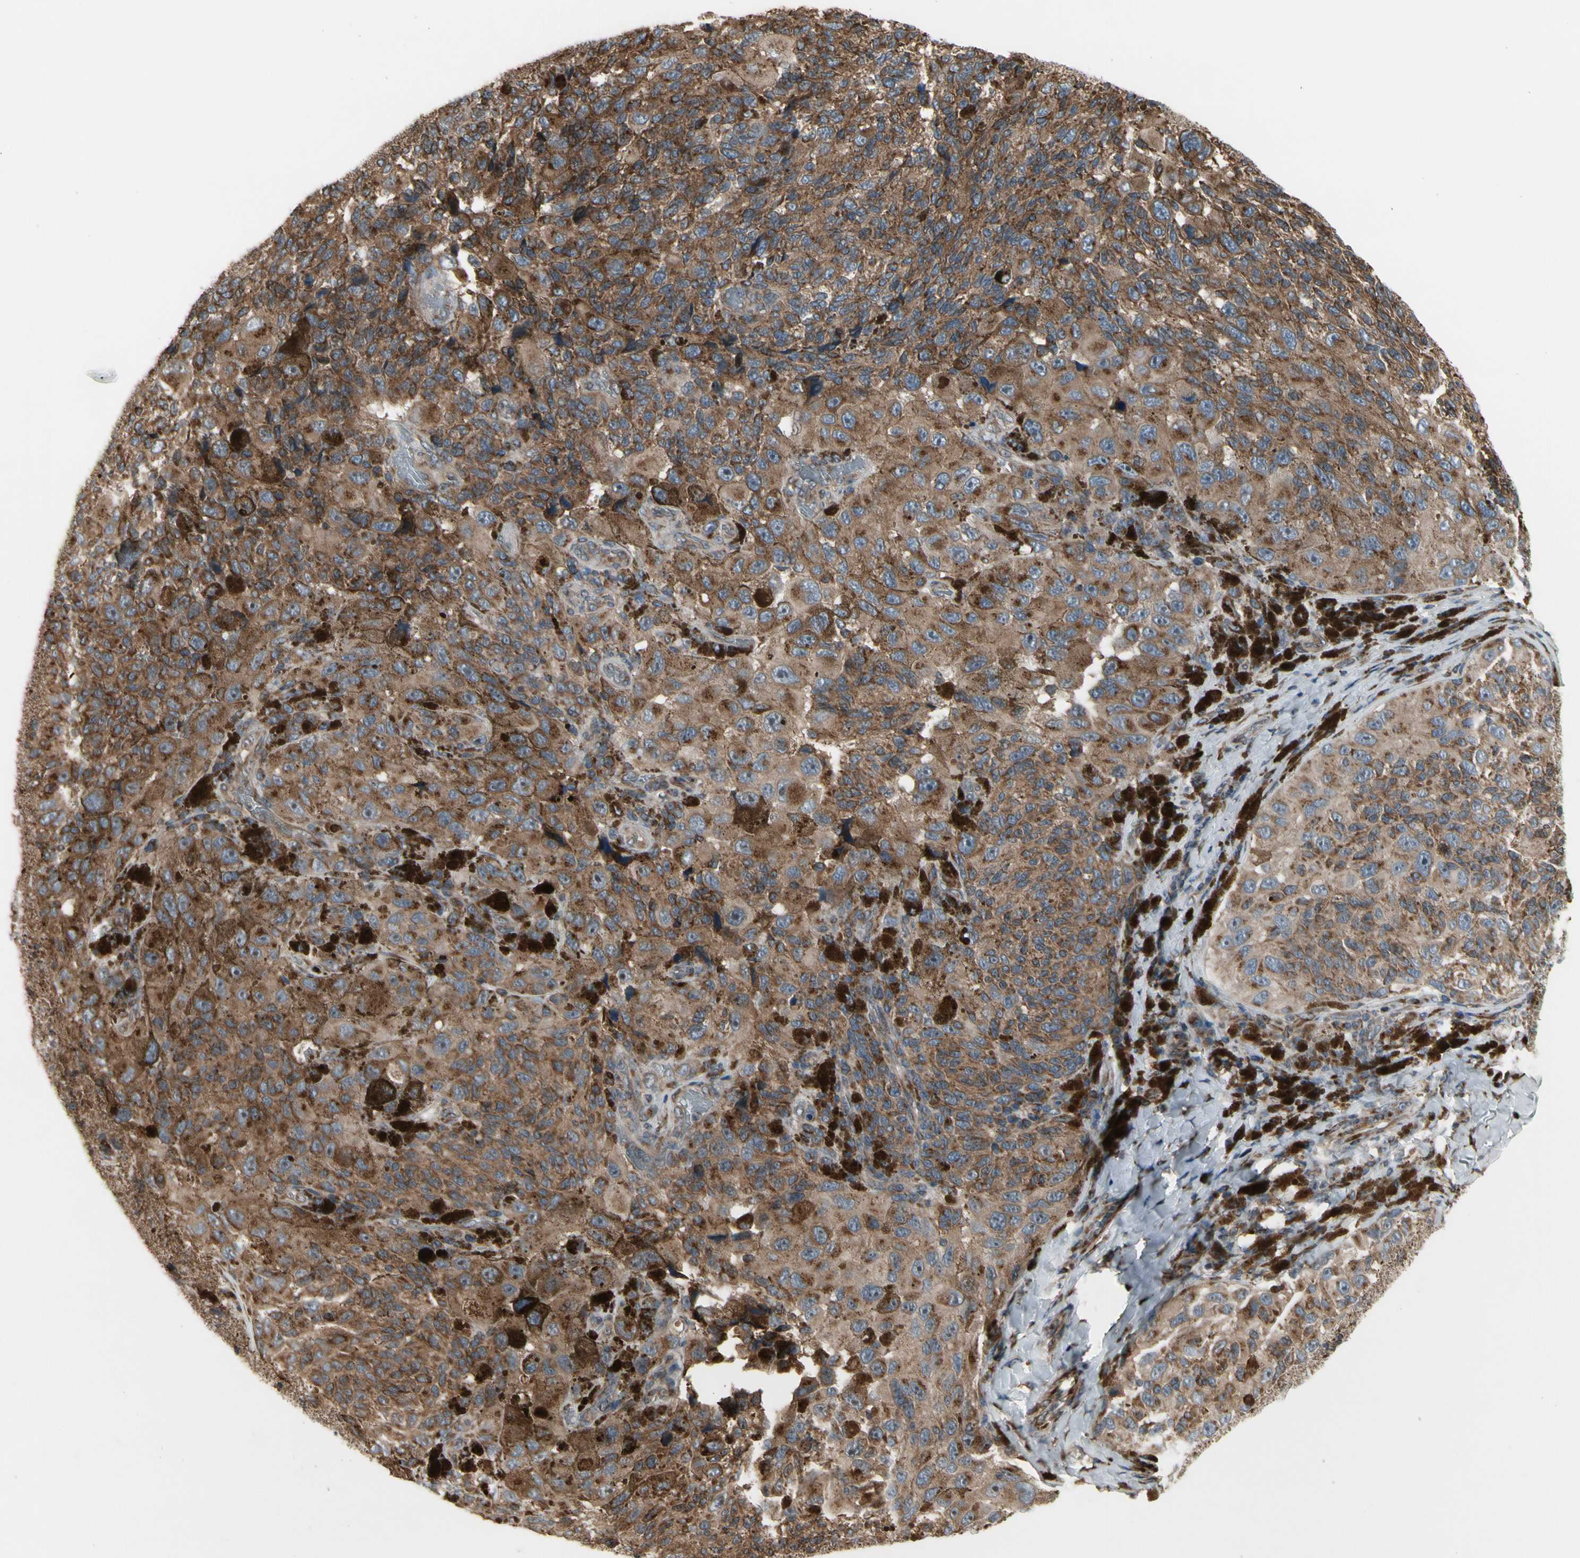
{"staining": {"intensity": "strong", "quantity": ">75%", "location": "cytoplasmic/membranous"}, "tissue": "melanoma", "cell_type": "Tumor cells", "image_type": "cancer", "snomed": [{"axis": "morphology", "description": "Malignant melanoma, NOS"}, {"axis": "topography", "description": "Skin"}], "caption": "Malignant melanoma was stained to show a protein in brown. There is high levels of strong cytoplasmic/membranous expression in approximately >75% of tumor cells.", "gene": "SLC39A9", "patient": {"sex": "female", "age": 73}}